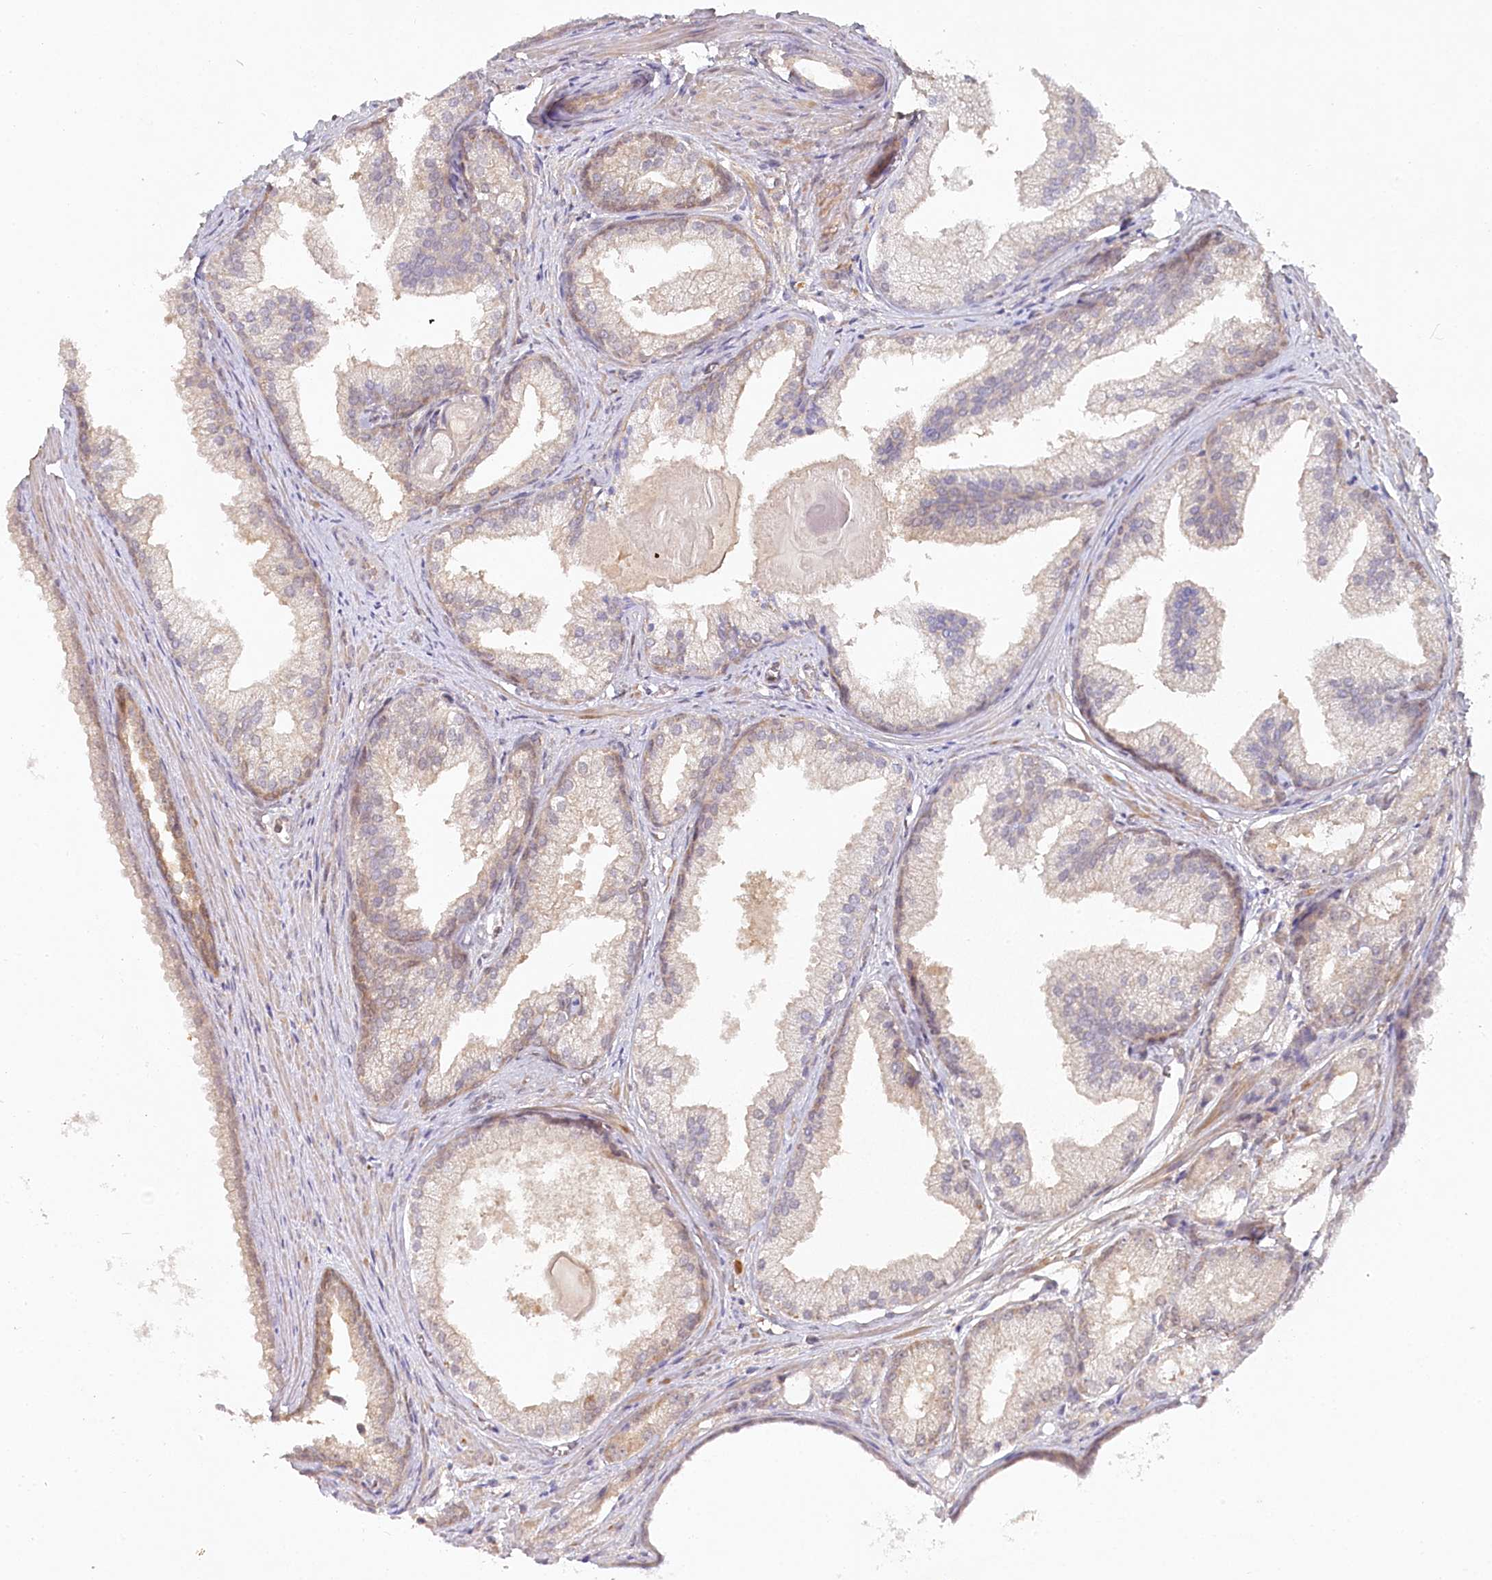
{"staining": {"intensity": "weak", "quantity": "<25%", "location": "cytoplasmic/membranous"}, "tissue": "prostate cancer", "cell_type": "Tumor cells", "image_type": "cancer", "snomed": [{"axis": "morphology", "description": "Adenocarcinoma, Low grade"}, {"axis": "topography", "description": "Prostate"}], "caption": "Prostate cancer (low-grade adenocarcinoma) stained for a protein using immunohistochemistry (IHC) reveals no staining tumor cells.", "gene": "AAMDC", "patient": {"sex": "male", "age": 54}}